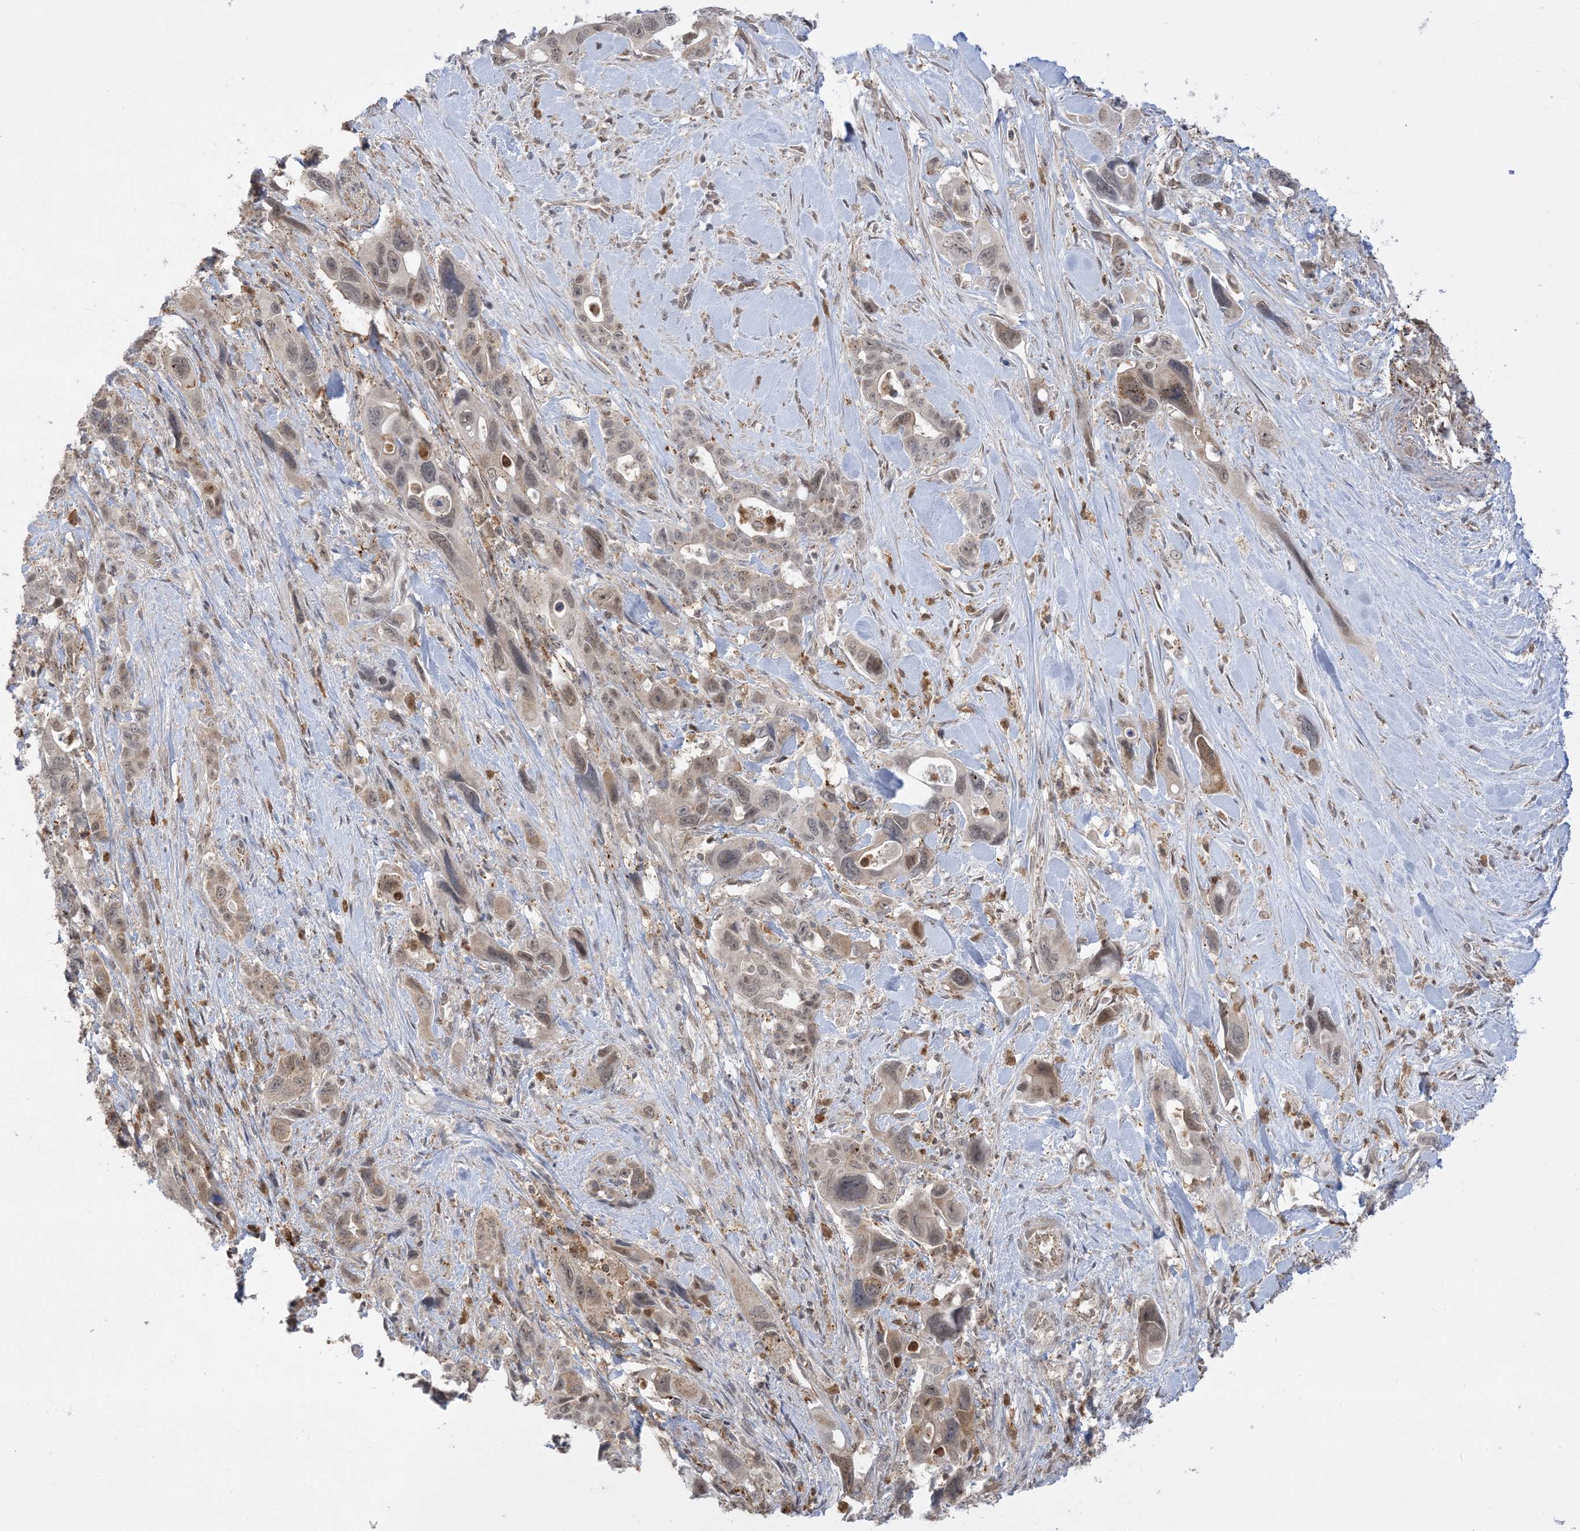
{"staining": {"intensity": "weak", "quantity": "25%-75%", "location": "nuclear"}, "tissue": "pancreatic cancer", "cell_type": "Tumor cells", "image_type": "cancer", "snomed": [{"axis": "morphology", "description": "Adenocarcinoma, NOS"}, {"axis": "topography", "description": "Pancreas"}], "caption": "Weak nuclear protein expression is appreciated in about 25%-75% of tumor cells in pancreatic adenocarcinoma.", "gene": "KANSL3", "patient": {"sex": "male", "age": 46}}